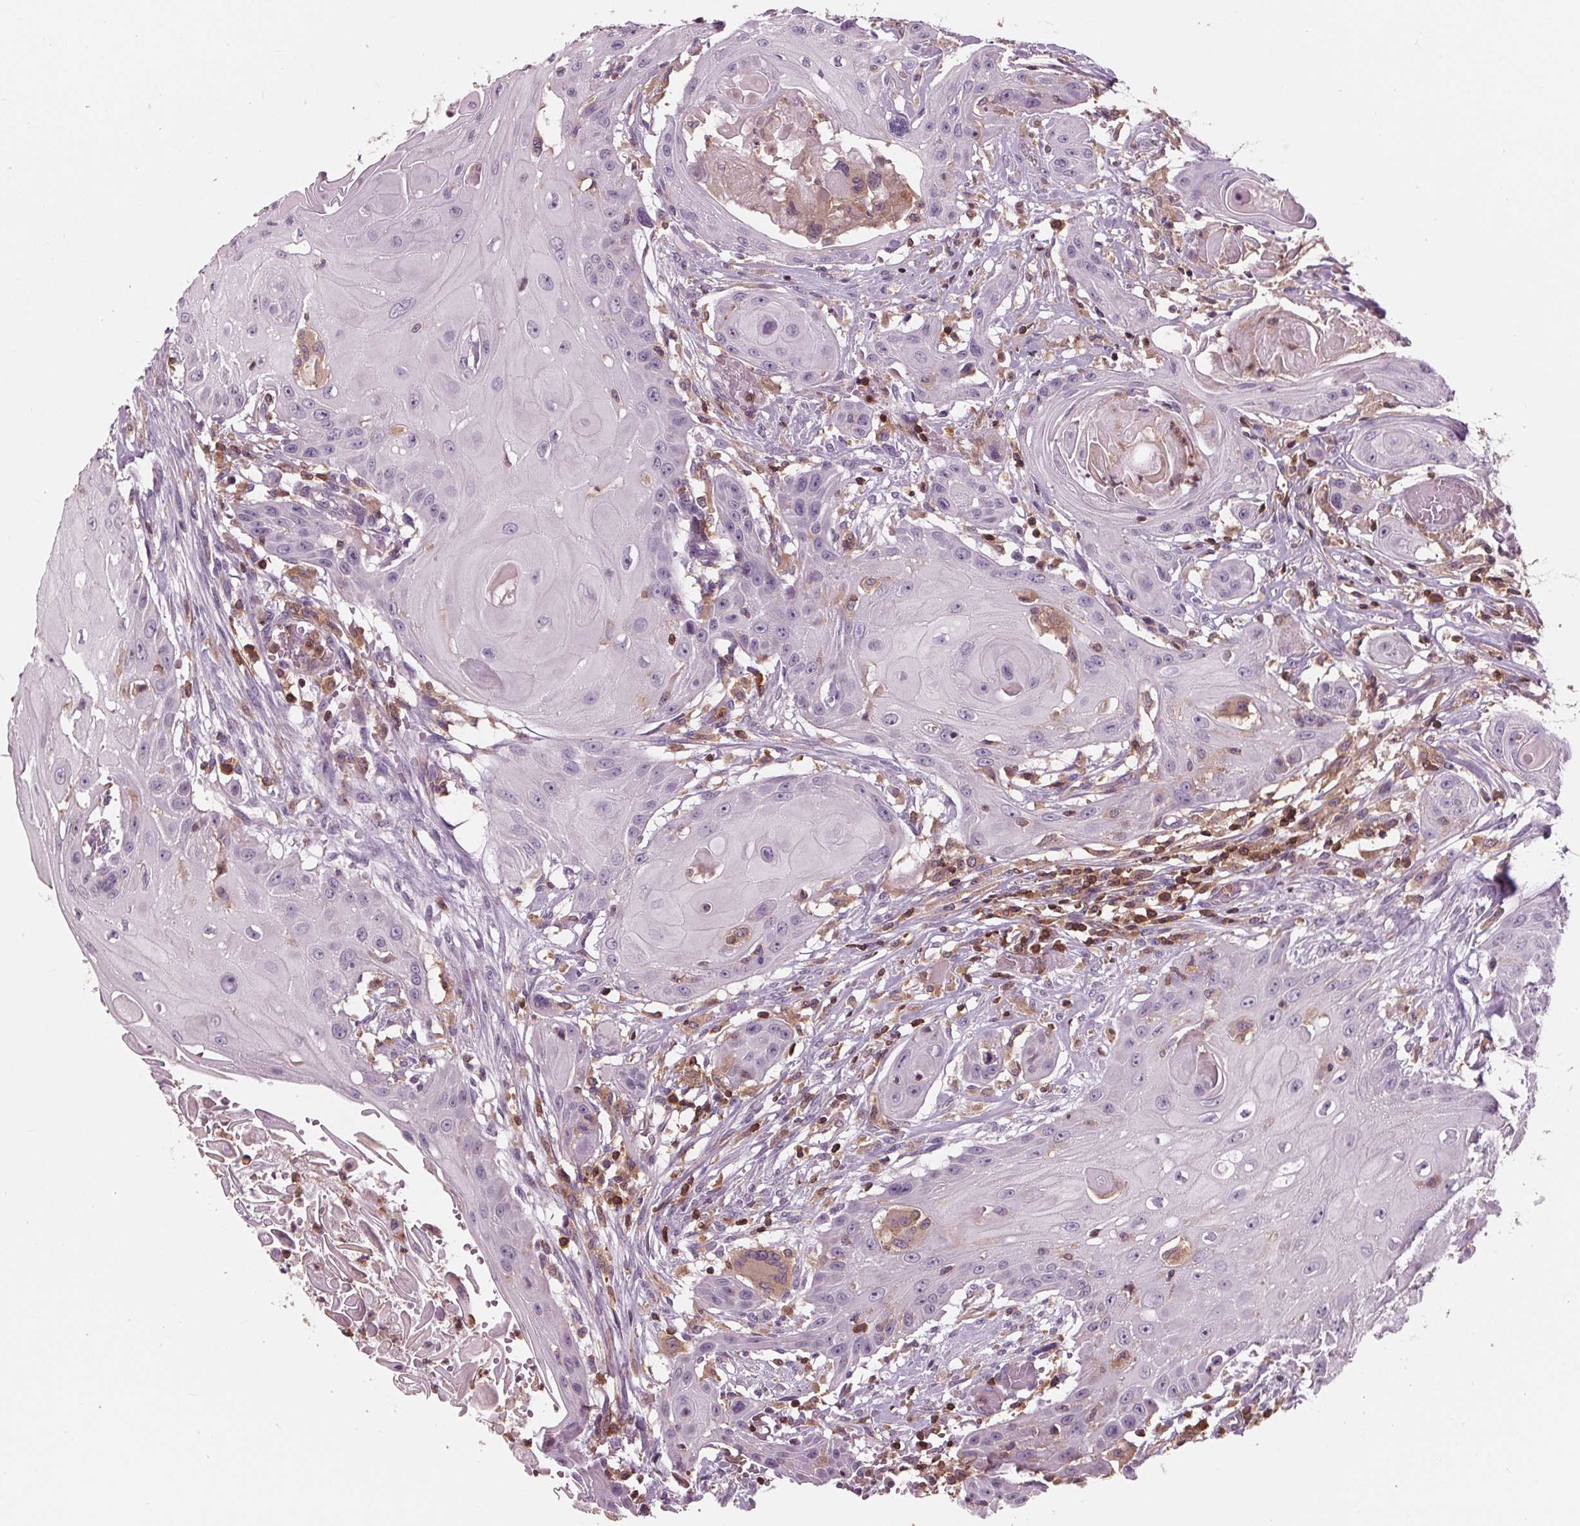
{"staining": {"intensity": "negative", "quantity": "none", "location": "none"}, "tissue": "head and neck cancer", "cell_type": "Tumor cells", "image_type": "cancer", "snomed": [{"axis": "morphology", "description": "Squamous cell carcinoma, NOS"}, {"axis": "topography", "description": "Oral tissue"}, {"axis": "topography", "description": "Head-Neck"}, {"axis": "topography", "description": "Neck, NOS"}], "caption": "High magnification brightfield microscopy of squamous cell carcinoma (head and neck) stained with DAB (brown) and counterstained with hematoxylin (blue): tumor cells show no significant expression.", "gene": "ARHGAP25", "patient": {"sex": "female", "age": 55}}